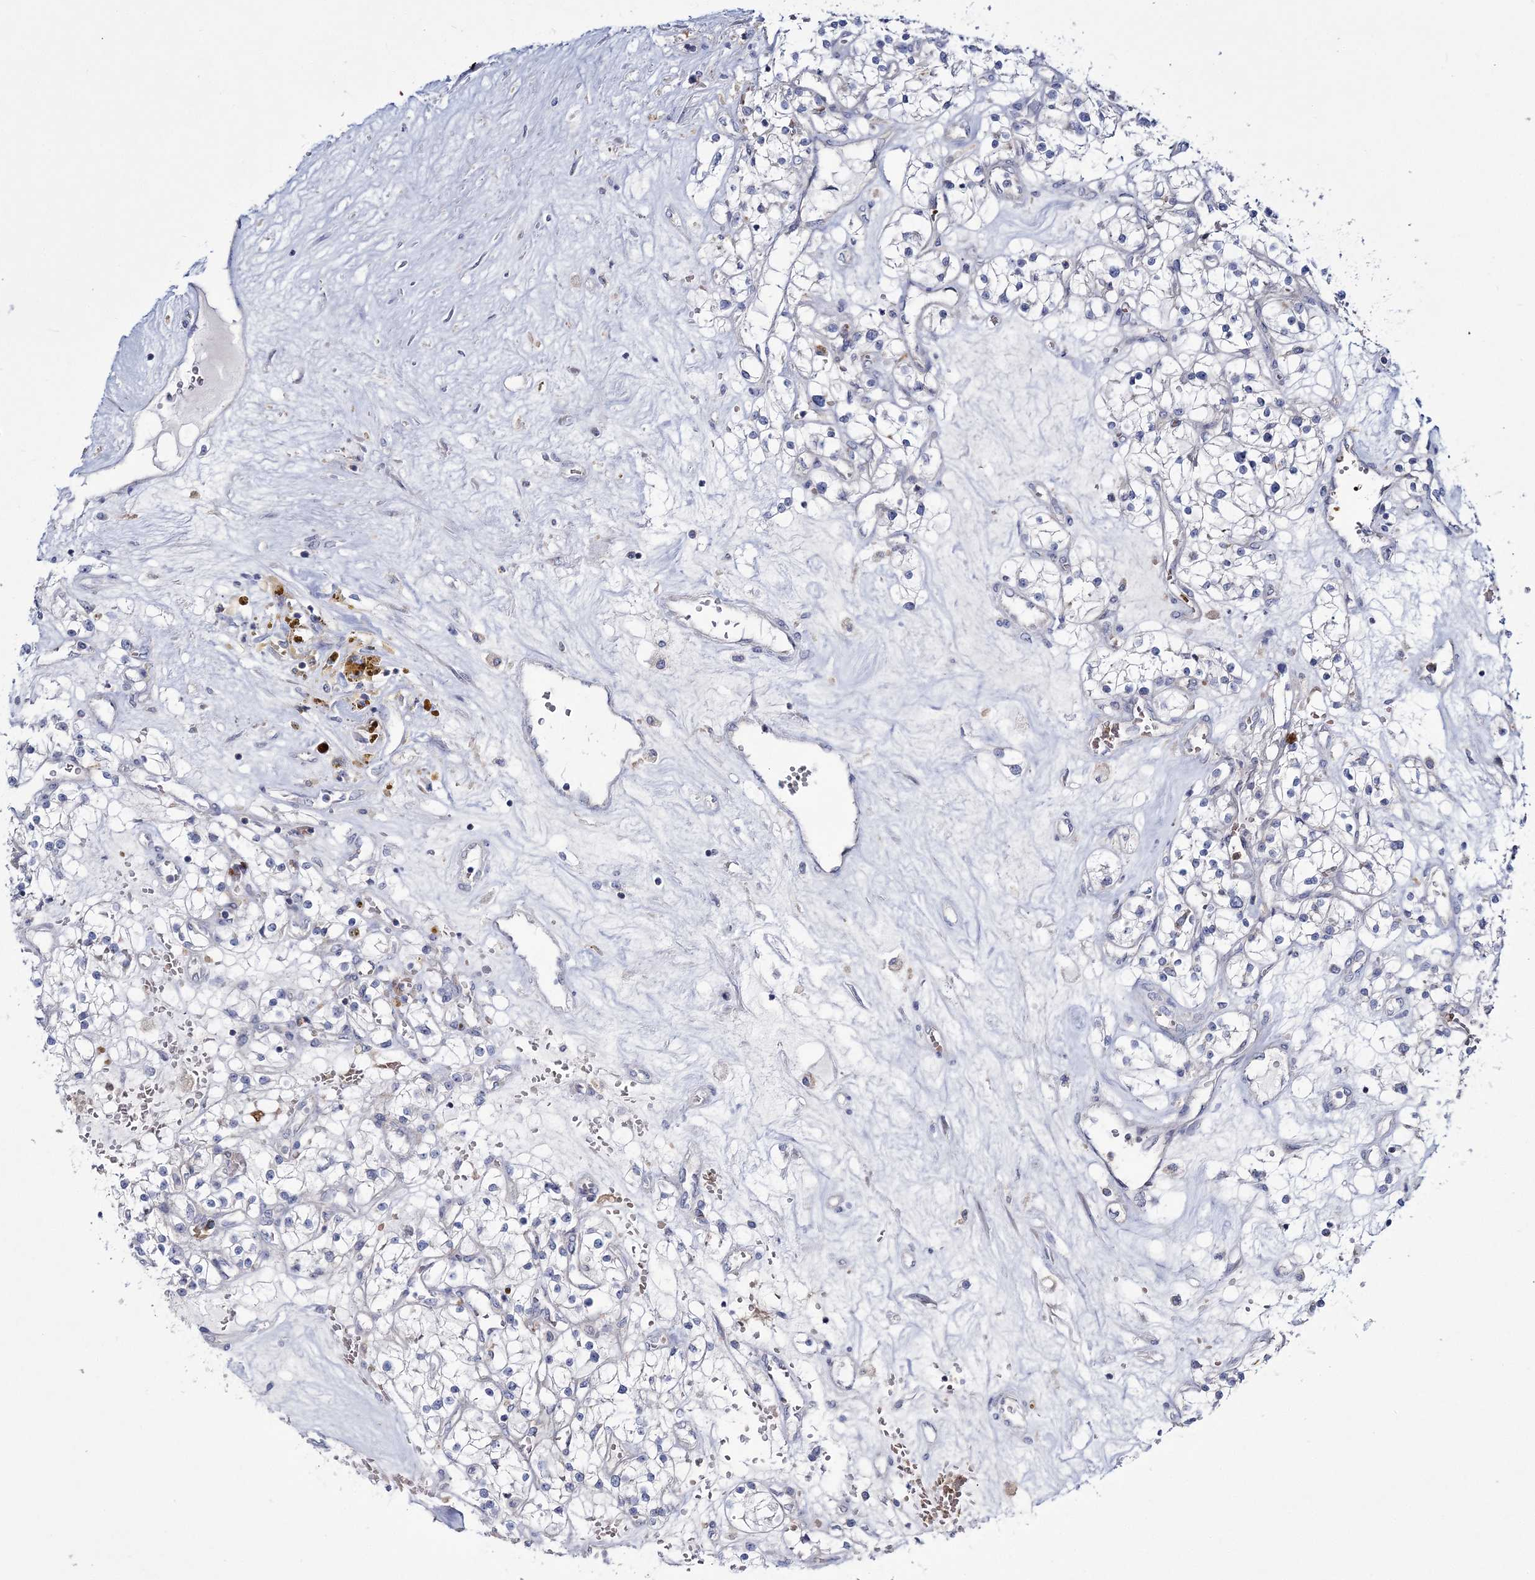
{"staining": {"intensity": "negative", "quantity": "none", "location": "none"}, "tissue": "renal cancer", "cell_type": "Tumor cells", "image_type": "cancer", "snomed": [{"axis": "morphology", "description": "Normal tissue, NOS"}, {"axis": "morphology", "description": "Adenocarcinoma, NOS"}, {"axis": "topography", "description": "Kidney"}], "caption": "A micrograph of human renal cancer (adenocarcinoma) is negative for staining in tumor cells.", "gene": "ATP11B", "patient": {"sex": "male", "age": 68}}